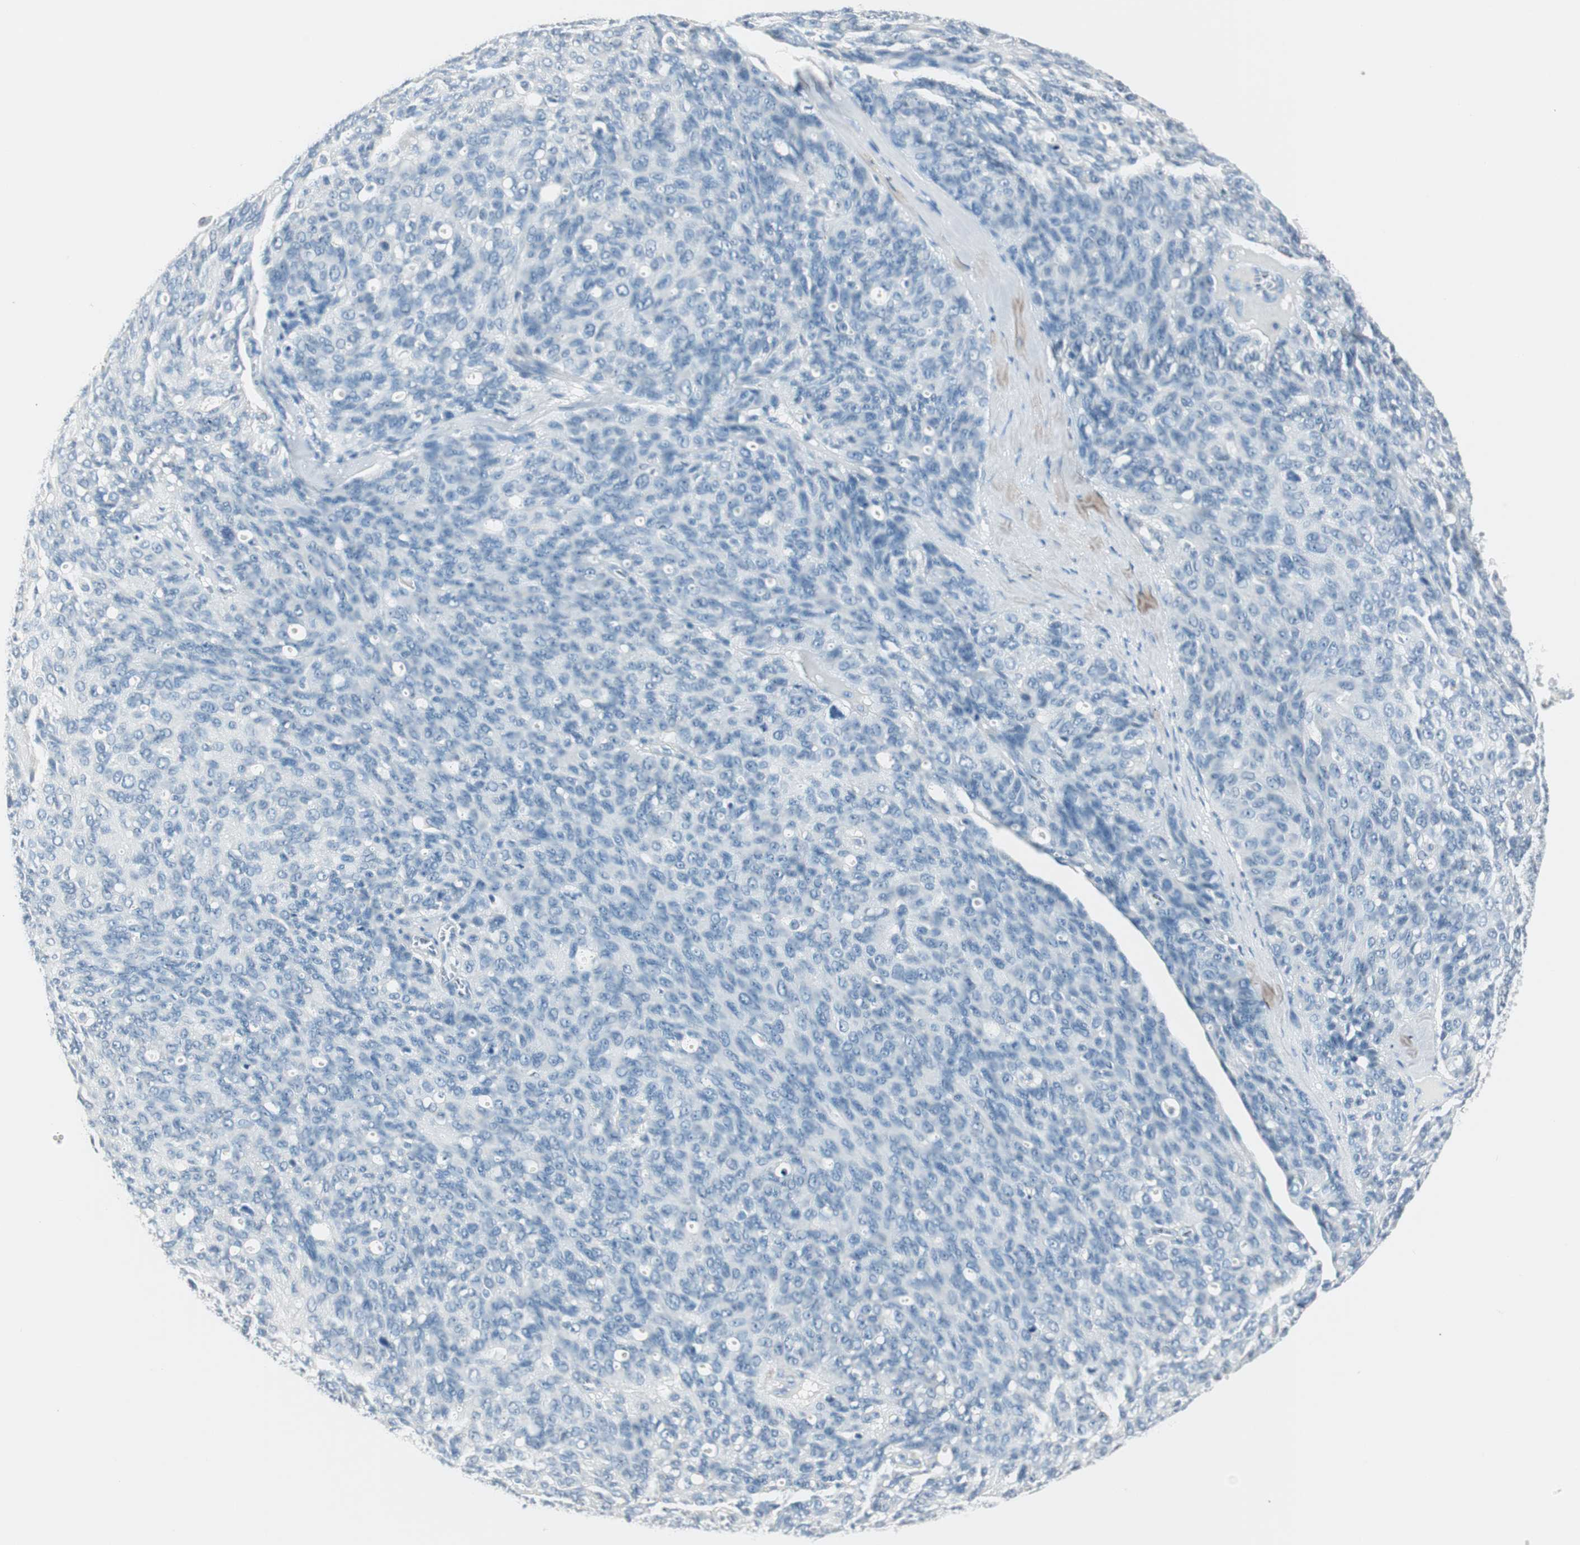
{"staining": {"intensity": "negative", "quantity": "none", "location": "none"}, "tissue": "ovarian cancer", "cell_type": "Tumor cells", "image_type": "cancer", "snomed": [{"axis": "morphology", "description": "Carcinoma, endometroid"}, {"axis": "topography", "description": "Ovary"}], "caption": "Protein analysis of ovarian cancer shows no significant positivity in tumor cells.", "gene": "HOXB13", "patient": {"sex": "female", "age": 60}}